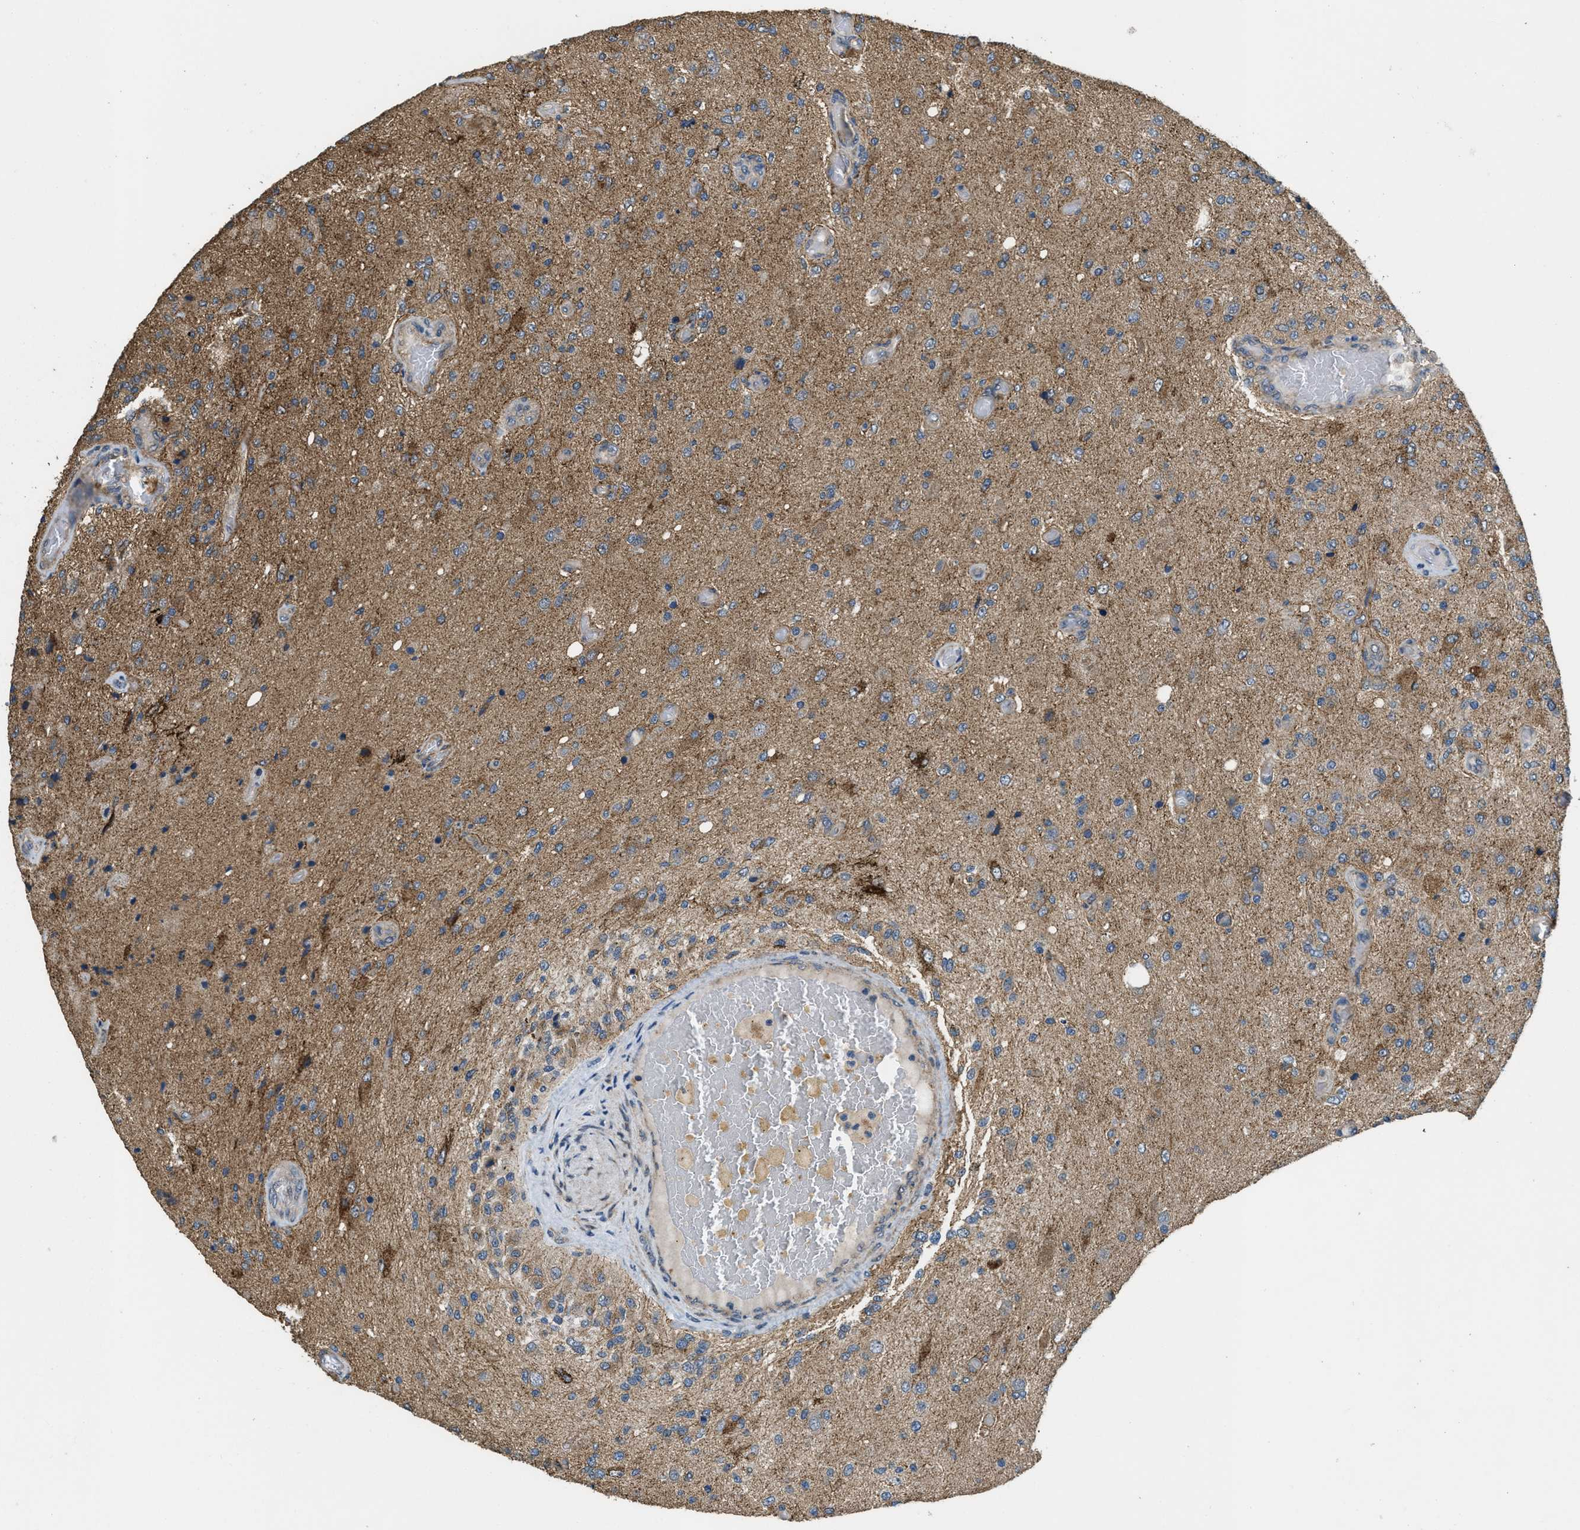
{"staining": {"intensity": "moderate", "quantity": ">75%", "location": "cytoplasmic/membranous"}, "tissue": "glioma", "cell_type": "Tumor cells", "image_type": "cancer", "snomed": [{"axis": "morphology", "description": "Normal tissue, NOS"}, {"axis": "morphology", "description": "Glioma, malignant, High grade"}, {"axis": "topography", "description": "Cerebral cortex"}], "caption": "Immunohistochemical staining of malignant glioma (high-grade) reveals medium levels of moderate cytoplasmic/membranous protein positivity in approximately >75% of tumor cells.", "gene": "THBS2", "patient": {"sex": "male", "age": 77}}